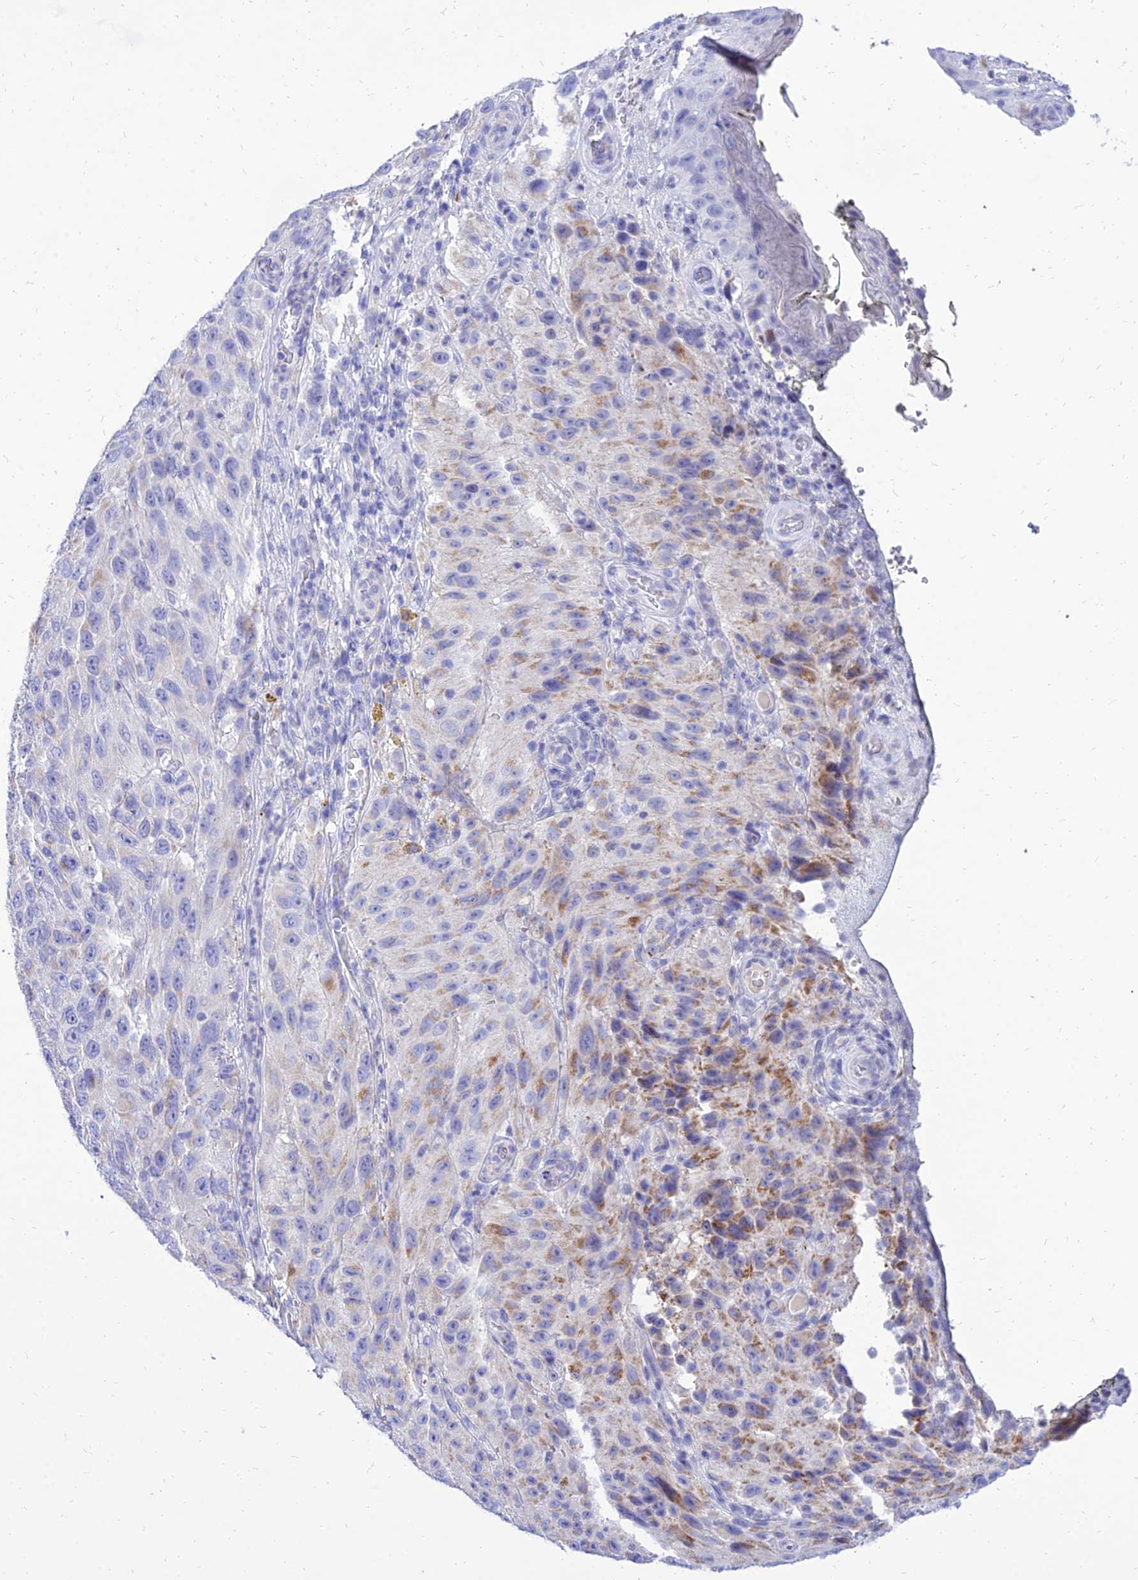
{"staining": {"intensity": "moderate", "quantity": "<25%", "location": "cytoplasmic/membranous"}, "tissue": "melanoma", "cell_type": "Tumor cells", "image_type": "cancer", "snomed": [{"axis": "morphology", "description": "Malignant melanoma, NOS"}, {"axis": "topography", "description": "Skin"}], "caption": "Moderate cytoplasmic/membranous protein expression is seen in about <25% of tumor cells in melanoma.", "gene": "PKN3", "patient": {"sex": "female", "age": 96}}